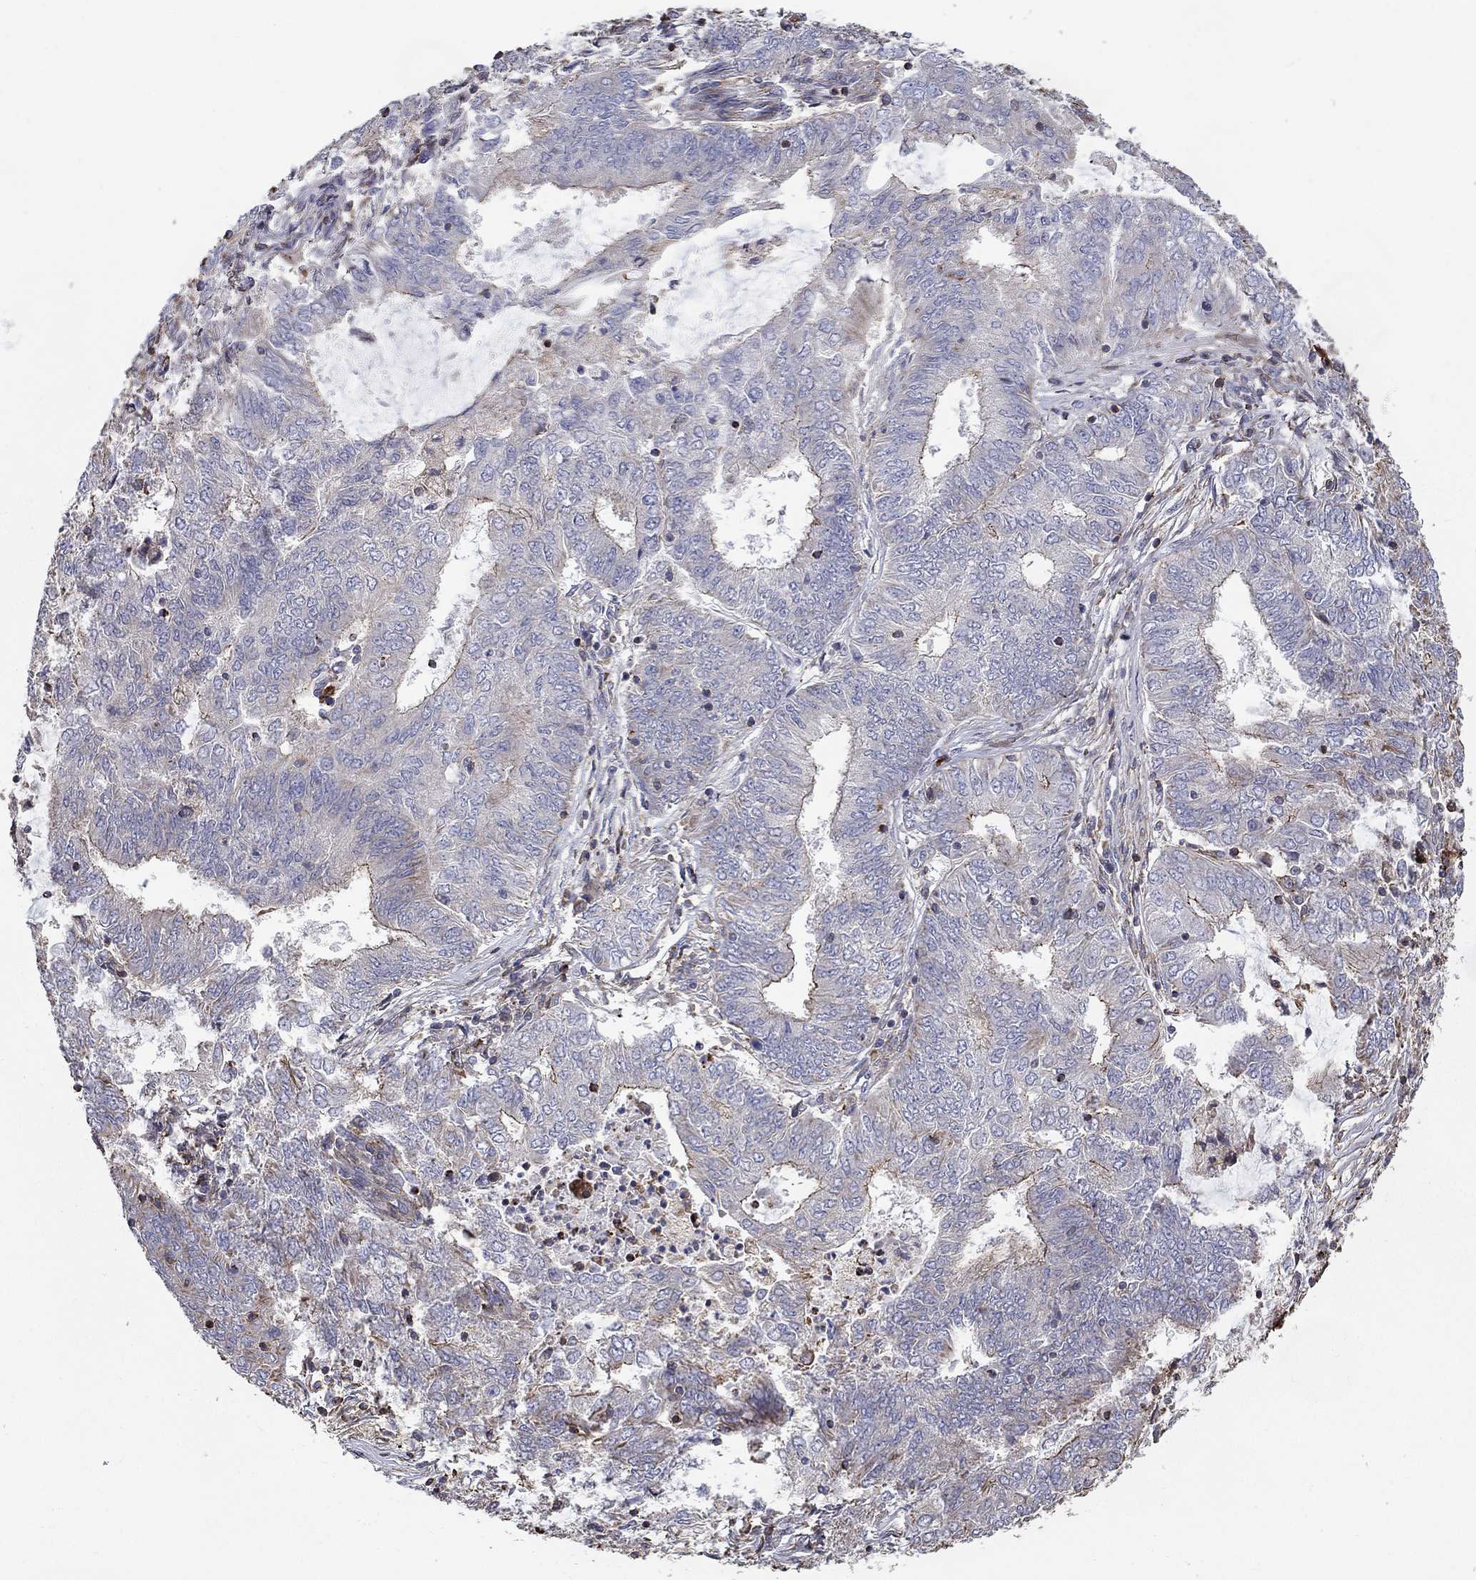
{"staining": {"intensity": "moderate", "quantity": "<25%", "location": "cytoplasmic/membranous"}, "tissue": "endometrial cancer", "cell_type": "Tumor cells", "image_type": "cancer", "snomed": [{"axis": "morphology", "description": "Adenocarcinoma, NOS"}, {"axis": "topography", "description": "Endometrium"}], "caption": "Moderate cytoplasmic/membranous protein expression is seen in approximately <25% of tumor cells in endometrial adenocarcinoma. Using DAB (3,3'-diaminobenzidine) (brown) and hematoxylin (blue) stains, captured at high magnification using brightfield microscopy.", "gene": "NPHP1", "patient": {"sex": "female", "age": 62}}